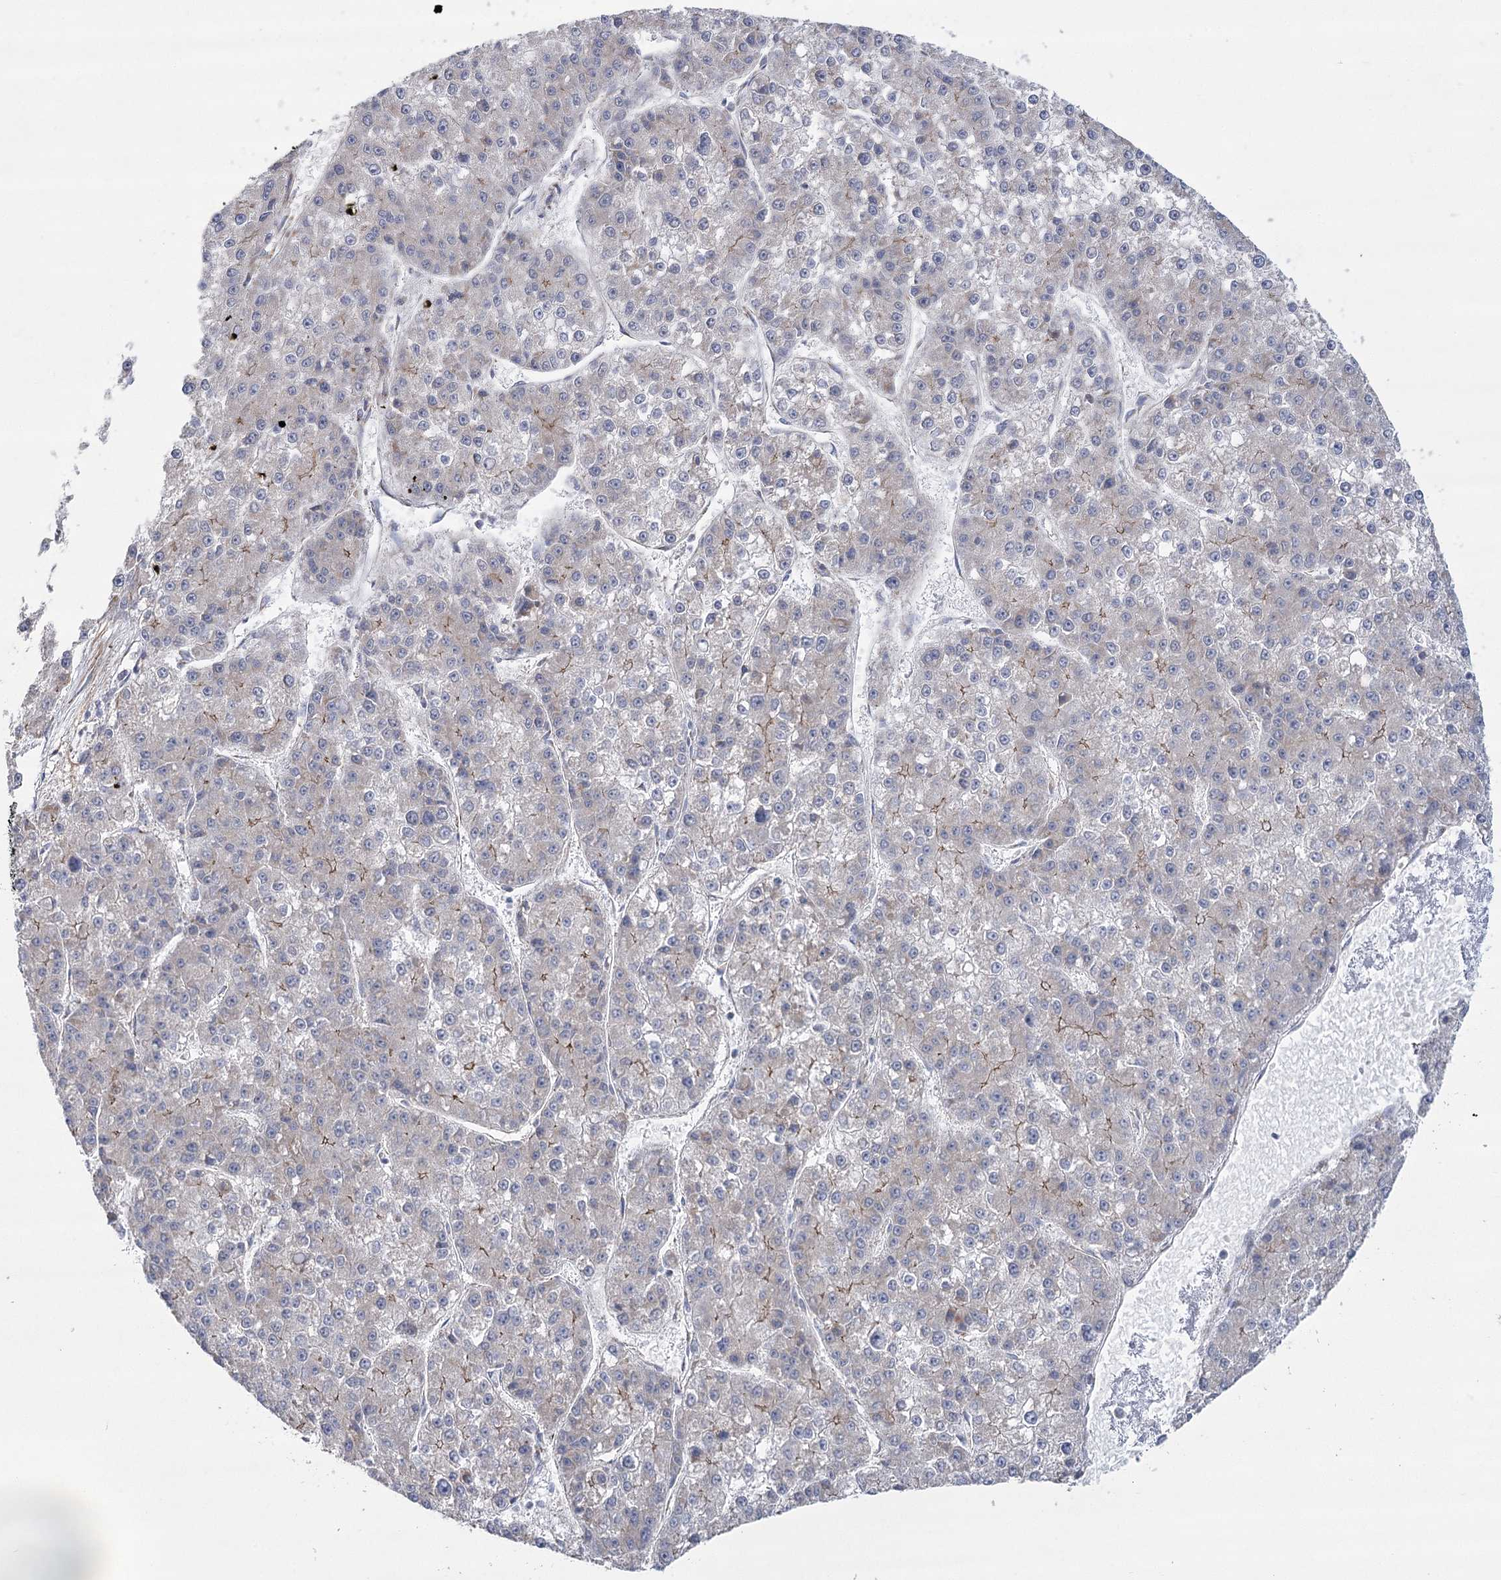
{"staining": {"intensity": "negative", "quantity": "none", "location": "none"}, "tissue": "liver cancer", "cell_type": "Tumor cells", "image_type": "cancer", "snomed": [{"axis": "morphology", "description": "Carcinoma, Hepatocellular, NOS"}, {"axis": "topography", "description": "Liver"}], "caption": "Immunohistochemistry (IHC) histopathology image of human liver cancer stained for a protein (brown), which exhibits no positivity in tumor cells.", "gene": "SNX7", "patient": {"sex": "female", "age": 73}}